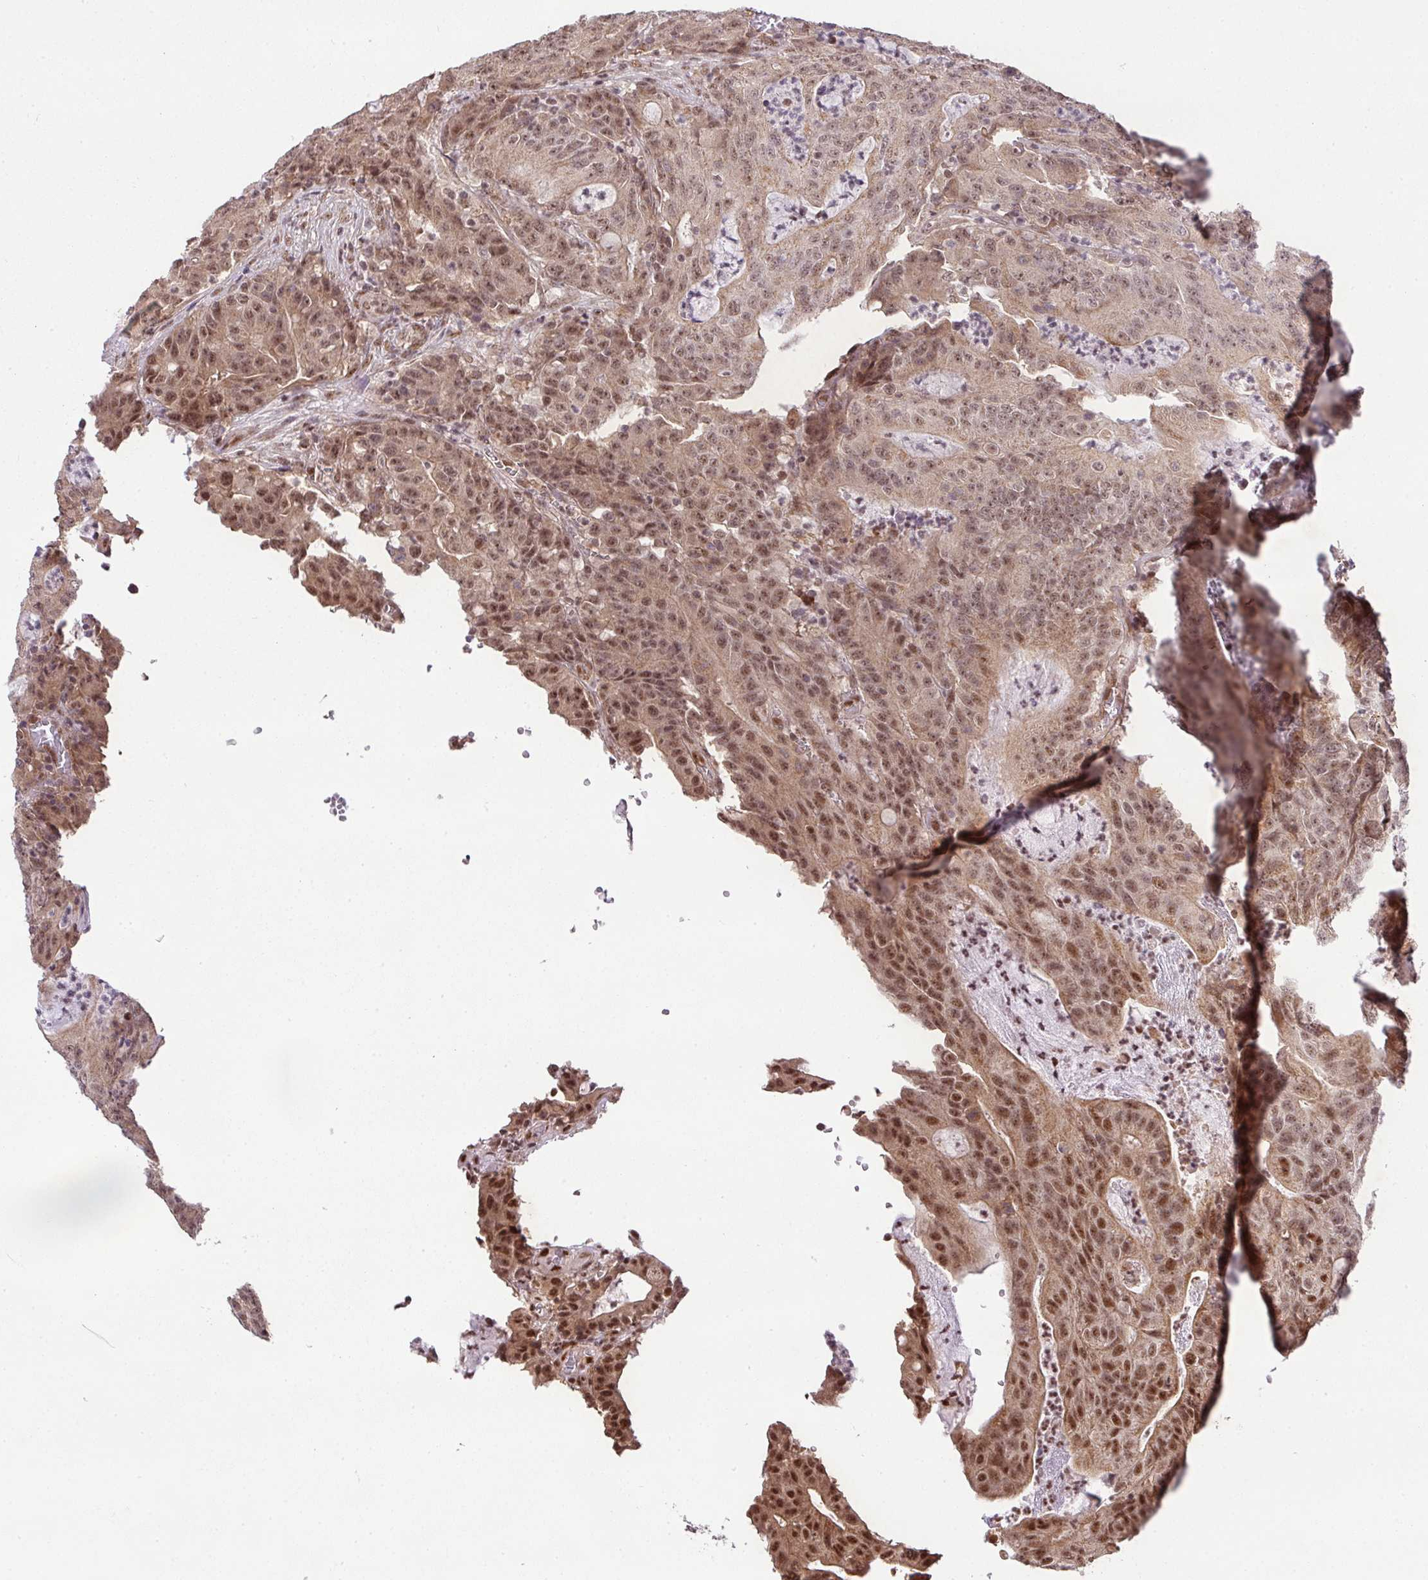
{"staining": {"intensity": "moderate", "quantity": ">75%", "location": "nuclear"}, "tissue": "colorectal cancer", "cell_type": "Tumor cells", "image_type": "cancer", "snomed": [{"axis": "morphology", "description": "Adenocarcinoma, NOS"}, {"axis": "topography", "description": "Colon"}], "caption": "IHC image of neoplastic tissue: colorectal cancer stained using immunohistochemistry (IHC) reveals medium levels of moderate protein expression localized specifically in the nuclear of tumor cells, appearing as a nuclear brown color.", "gene": "PLK1", "patient": {"sex": "male", "age": 83}}